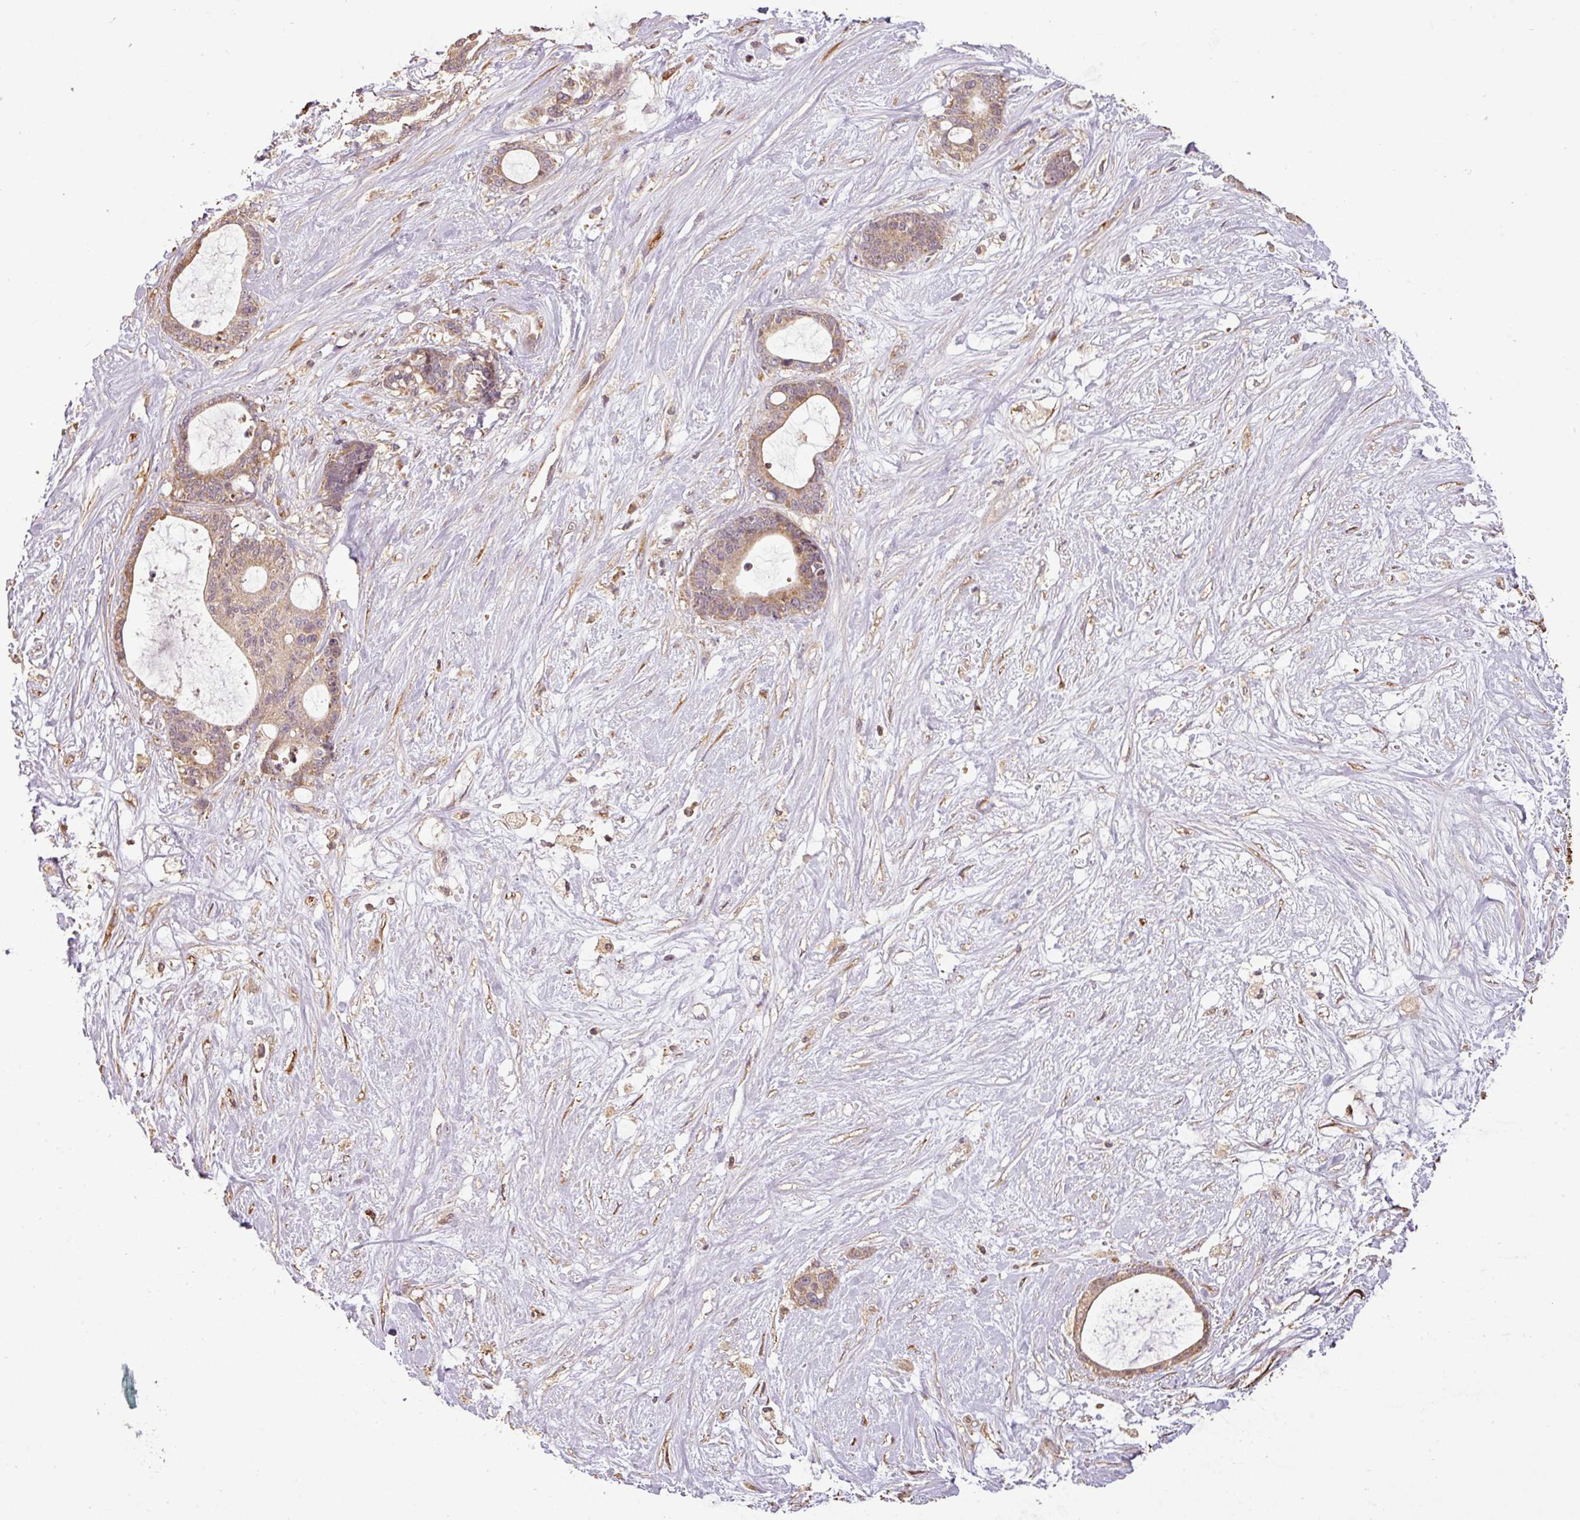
{"staining": {"intensity": "weak", "quantity": "25%-75%", "location": "cytoplasmic/membranous"}, "tissue": "liver cancer", "cell_type": "Tumor cells", "image_type": "cancer", "snomed": [{"axis": "morphology", "description": "Normal tissue, NOS"}, {"axis": "morphology", "description": "Cholangiocarcinoma"}, {"axis": "topography", "description": "Liver"}, {"axis": "topography", "description": "Peripheral nerve tissue"}], "caption": "High-magnification brightfield microscopy of cholangiocarcinoma (liver) stained with DAB (brown) and counterstained with hematoxylin (blue). tumor cells exhibit weak cytoplasmic/membranous staining is seen in about25%-75% of cells.", "gene": "FAIM", "patient": {"sex": "female", "age": 73}}